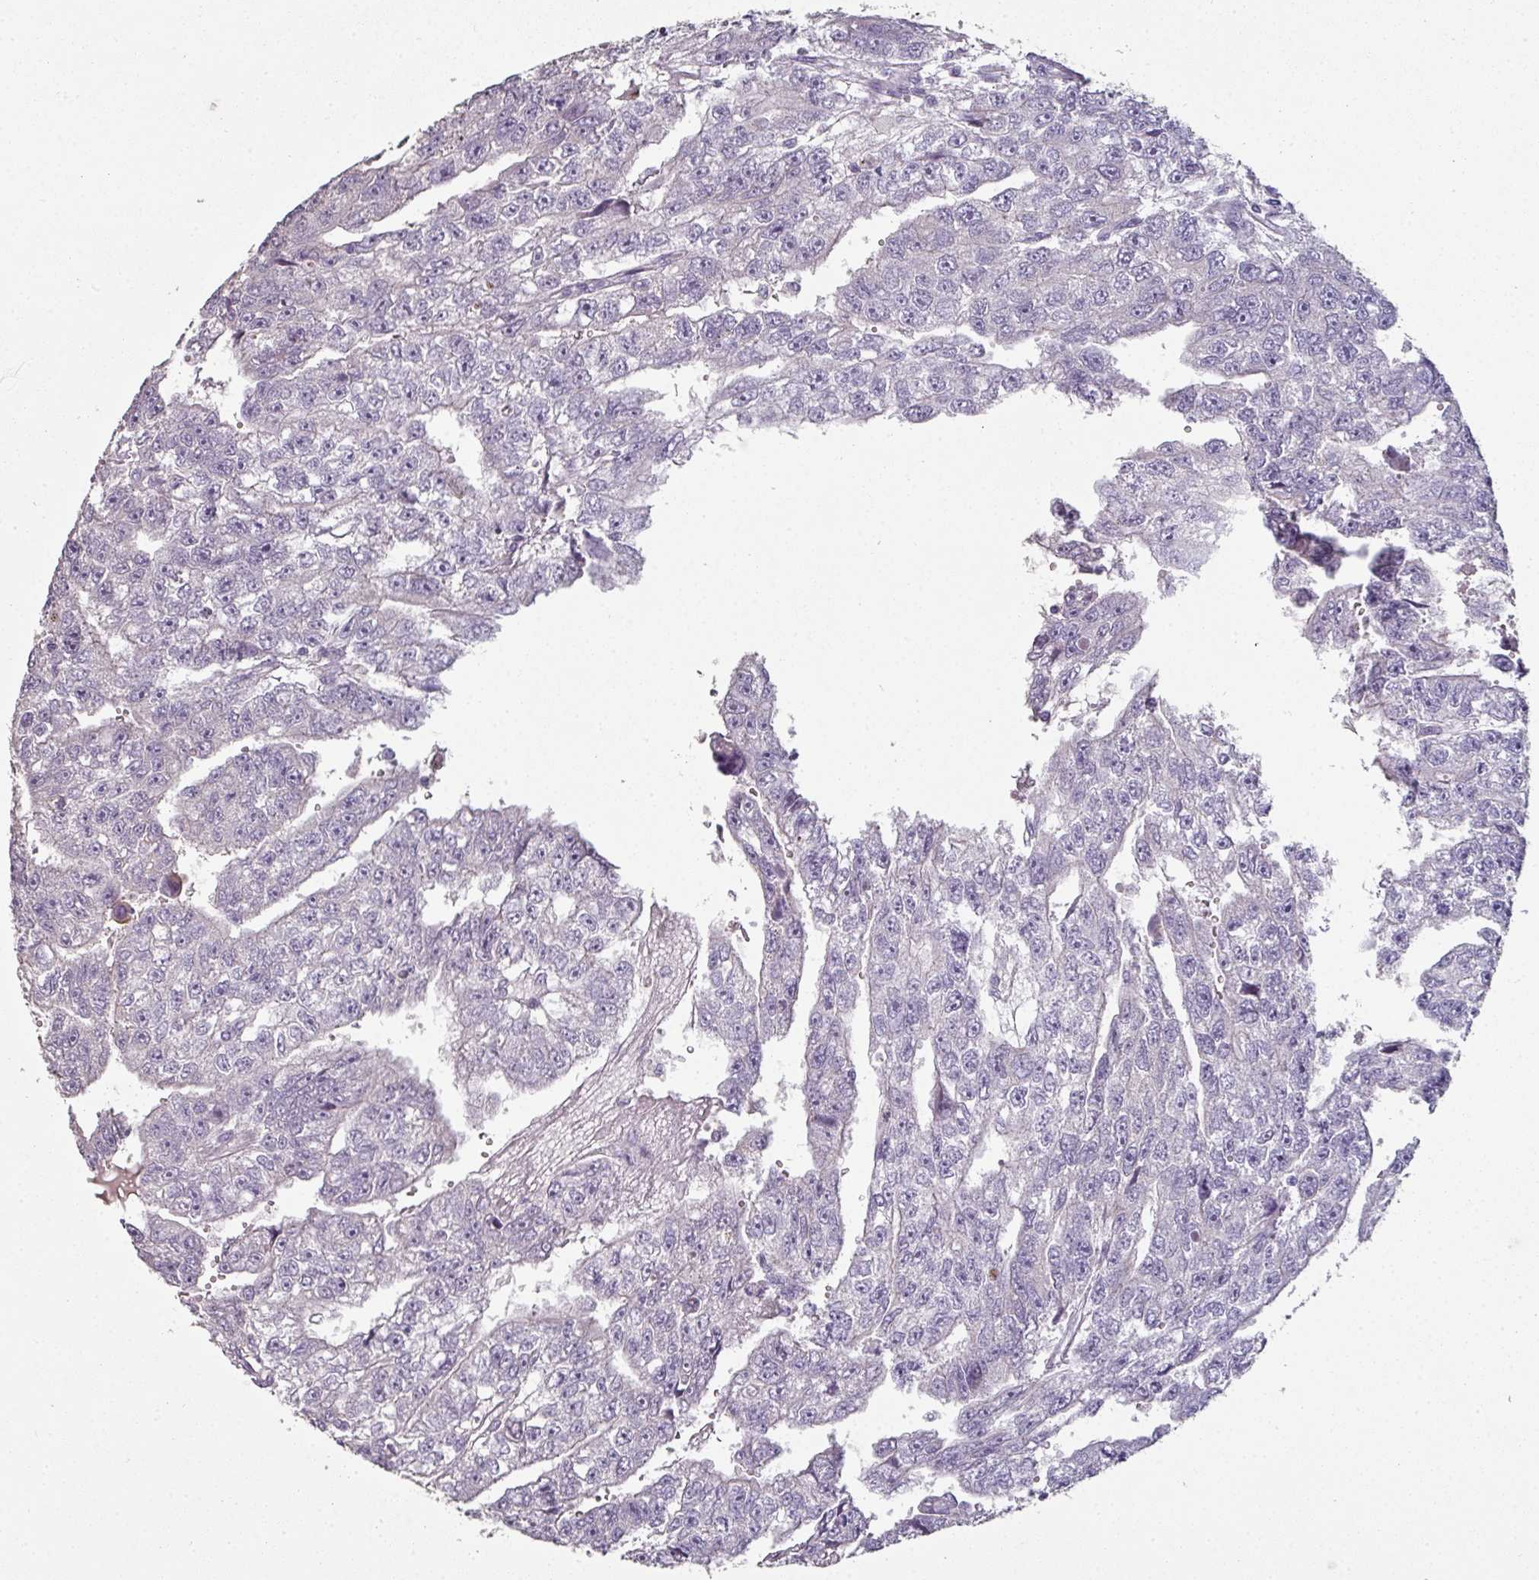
{"staining": {"intensity": "negative", "quantity": "none", "location": "none"}, "tissue": "testis cancer", "cell_type": "Tumor cells", "image_type": "cancer", "snomed": [{"axis": "morphology", "description": "Carcinoma, Embryonal, NOS"}, {"axis": "topography", "description": "Testis"}], "caption": "IHC of human testis cancer (embryonal carcinoma) displays no staining in tumor cells. (Stains: DAB (3,3'-diaminobenzidine) immunohistochemistry with hematoxylin counter stain, Microscopy: brightfield microscopy at high magnification).", "gene": "GTF2H3", "patient": {"sex": "male", "age": 20}}